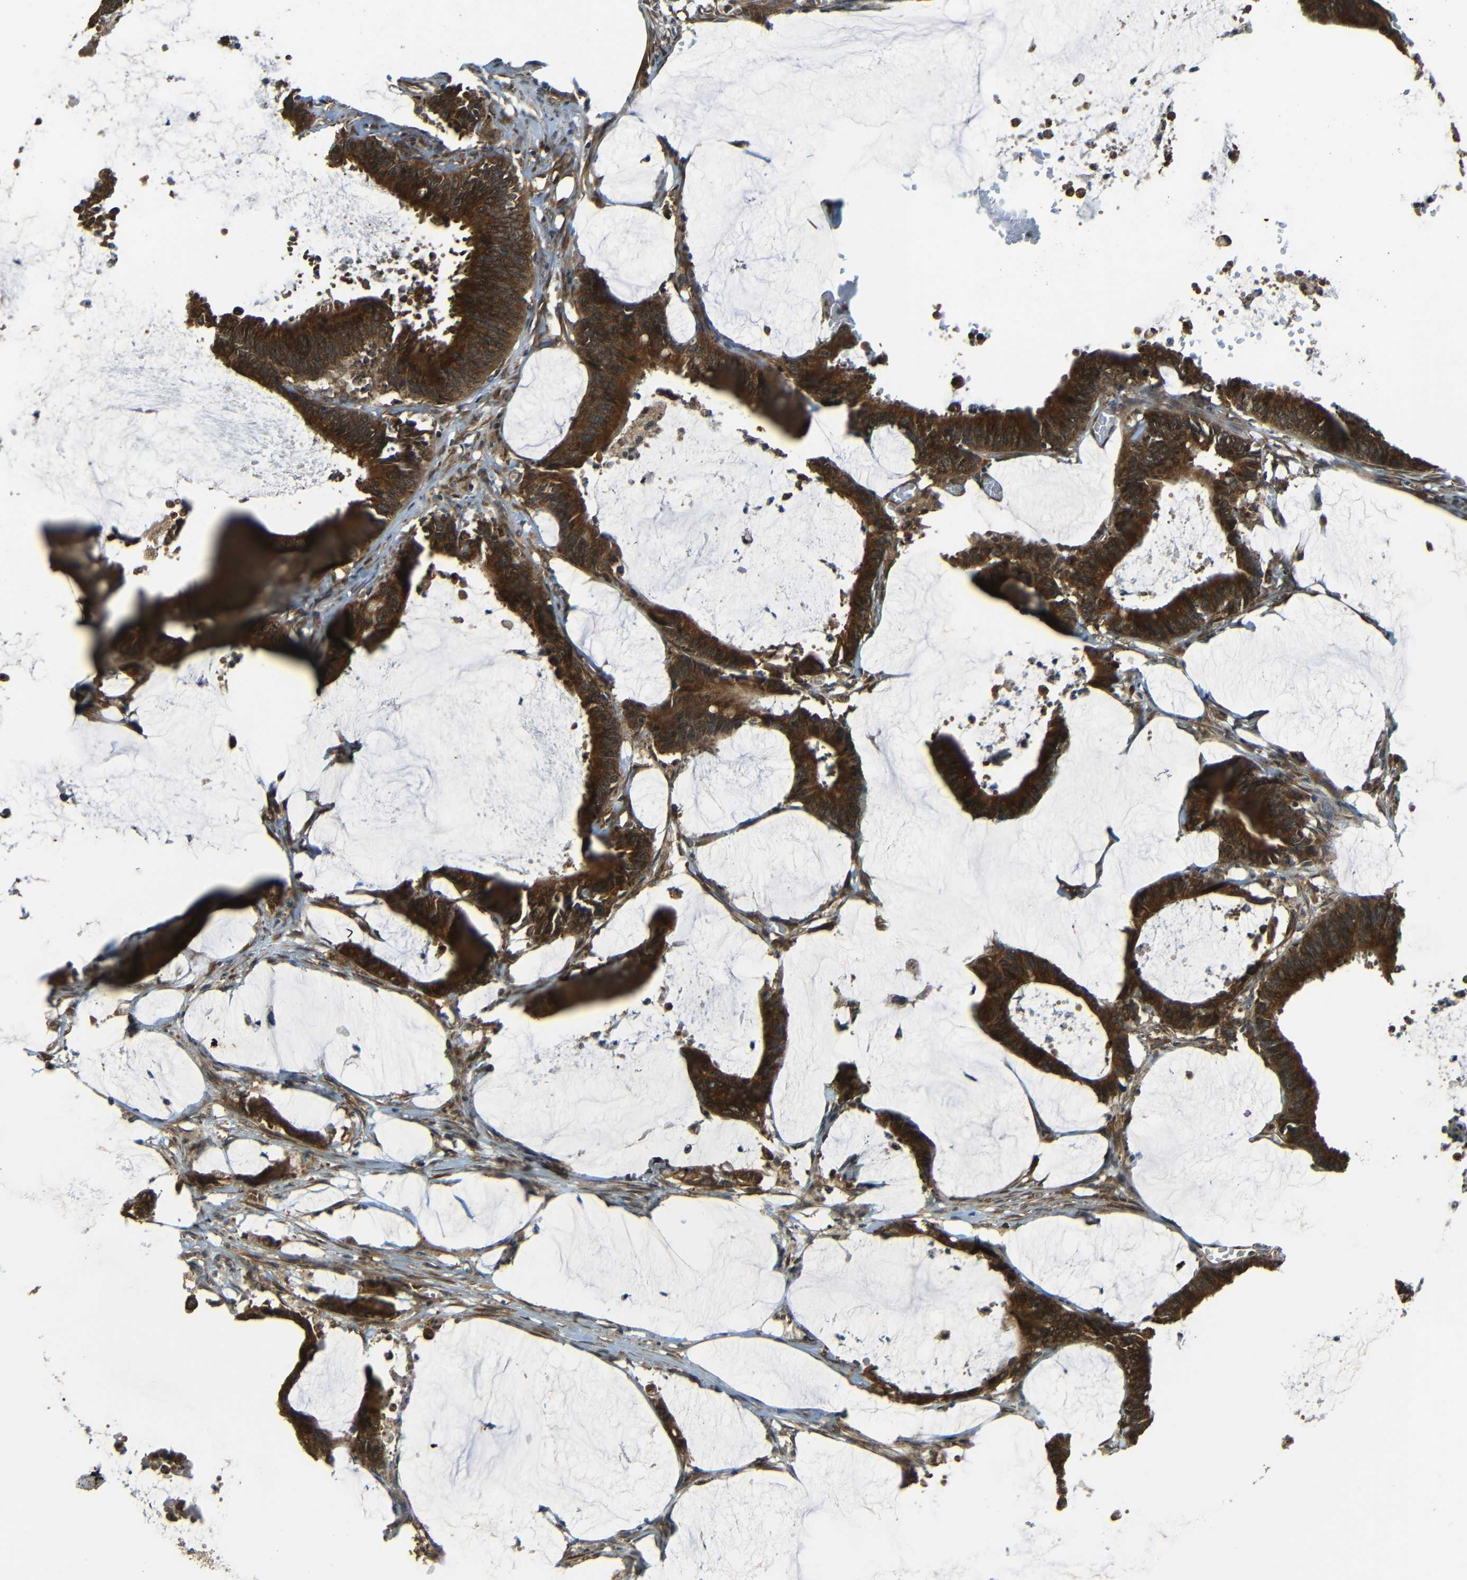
{"staining": {"intensity": "strong", "quantity": ">75%", "location": "cytoplasmic/membranous"}, "tissue": "colorectal cancer", "cell_type": "Tumor cells", "image_type": "cancer", "snomed": [{"axis": "morphology", "description": "Adenocarcinoma, NOS"}, {"axis": "topography", "description": "Rectum"}], "caption": "Protein staining of adenocarcinoma (colorectal) tissue reveals strong cytoplasmic/membranous expression in approximately >75% of tumor cells.", "gene": "VAPB", "patient": {"sex": "female", "age": 66}}